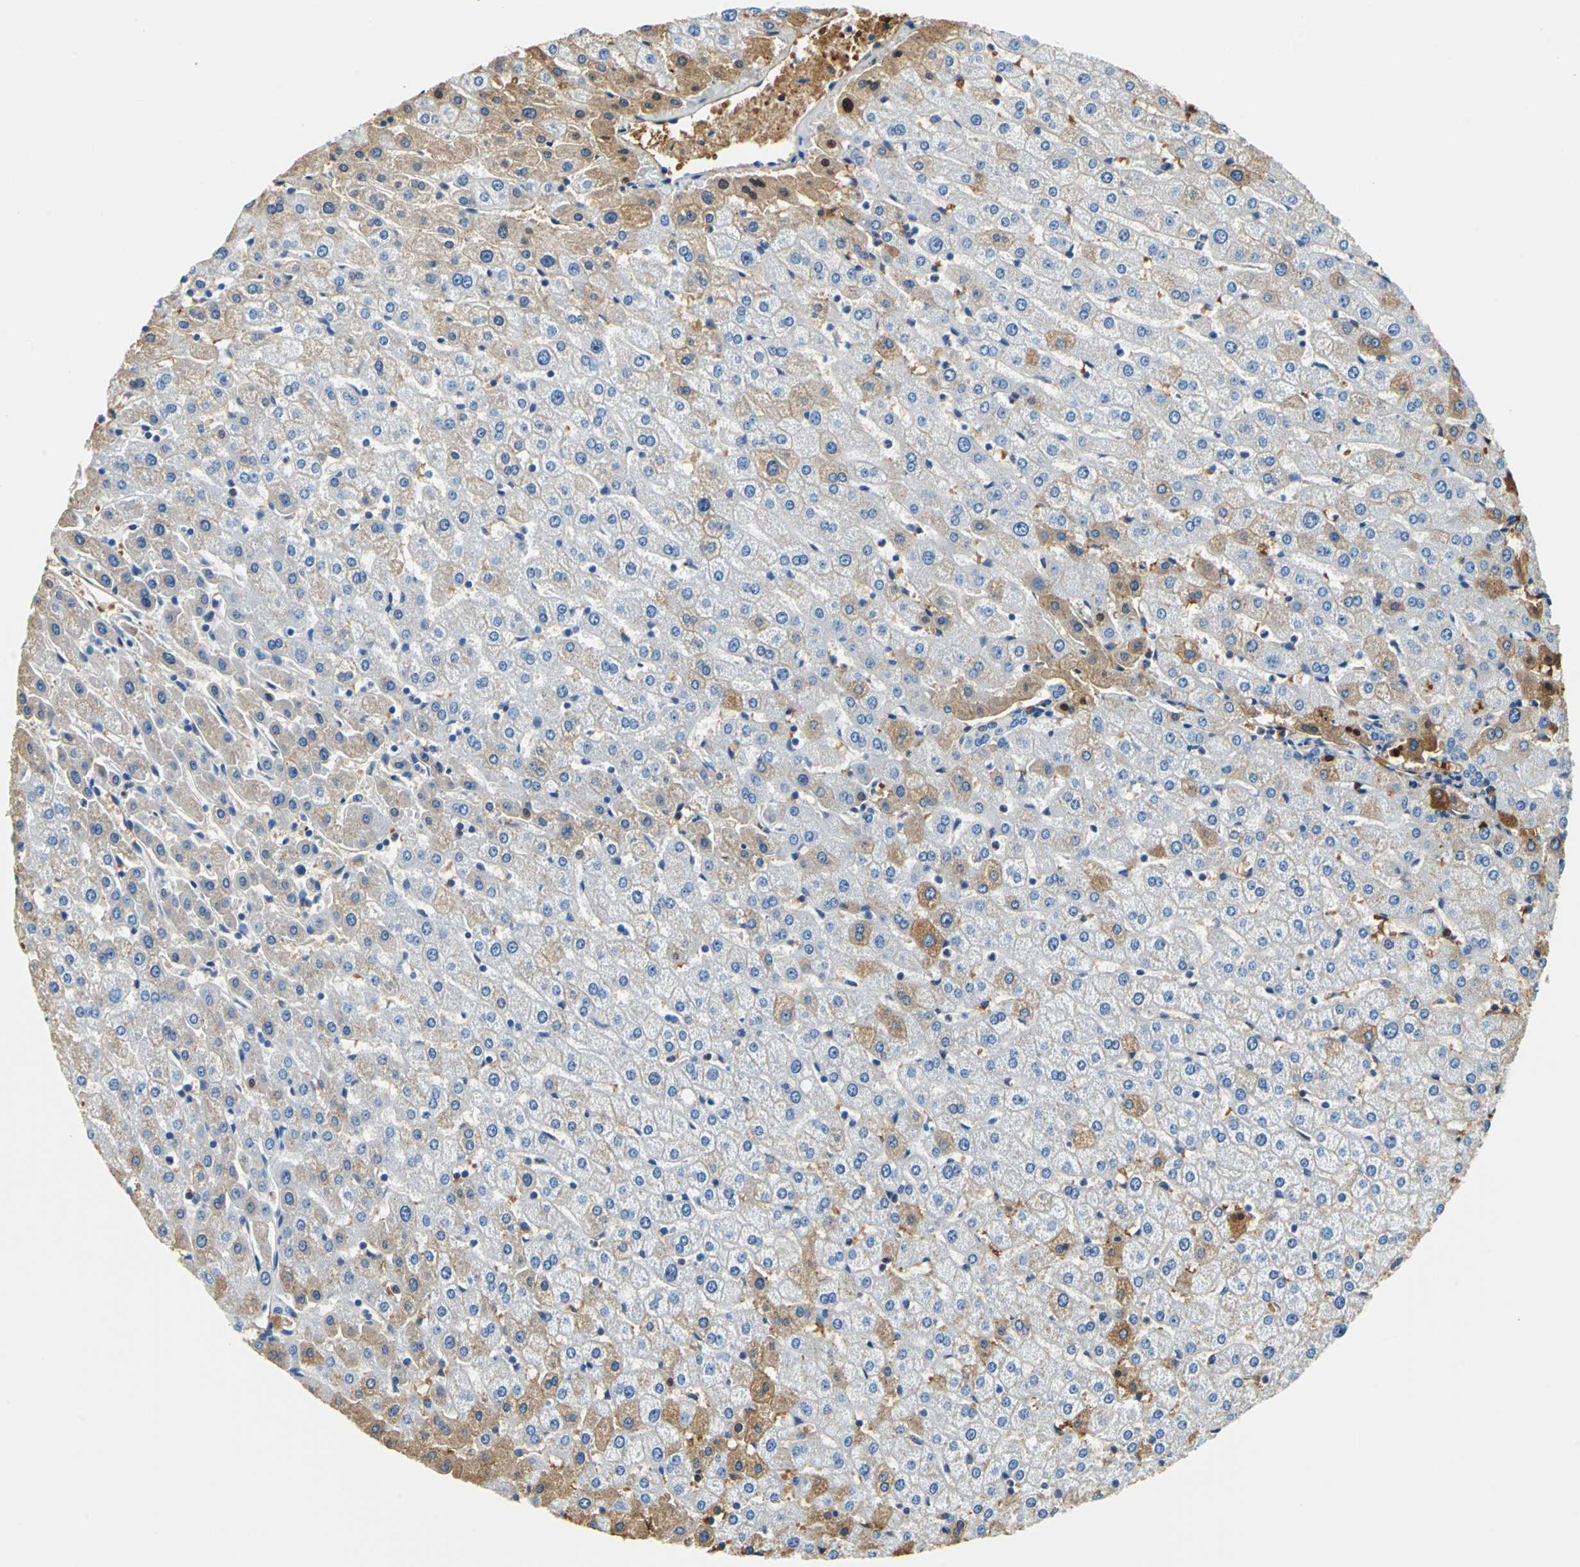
{"staining": {"intensity": "negative", "quantity": "none", "location": "none"}, "tissue": "liver", "cell_type": "Cholangiocytes", "image_type": "normal", "snomed": [{"axis": "morphology", "description": "Normal tissue, NOS"}, {"axis": "morphology", "description": "Fibrosis, NOS"}, {"axis": "topography", "description": "Liver"}], "caption": "This is an immunohistochemistry (IHC) image of unremarkable liver. There is no expression in cholangiocytes.", "gene": "ALB", "patient": {"sex": "female", "age": 29}}